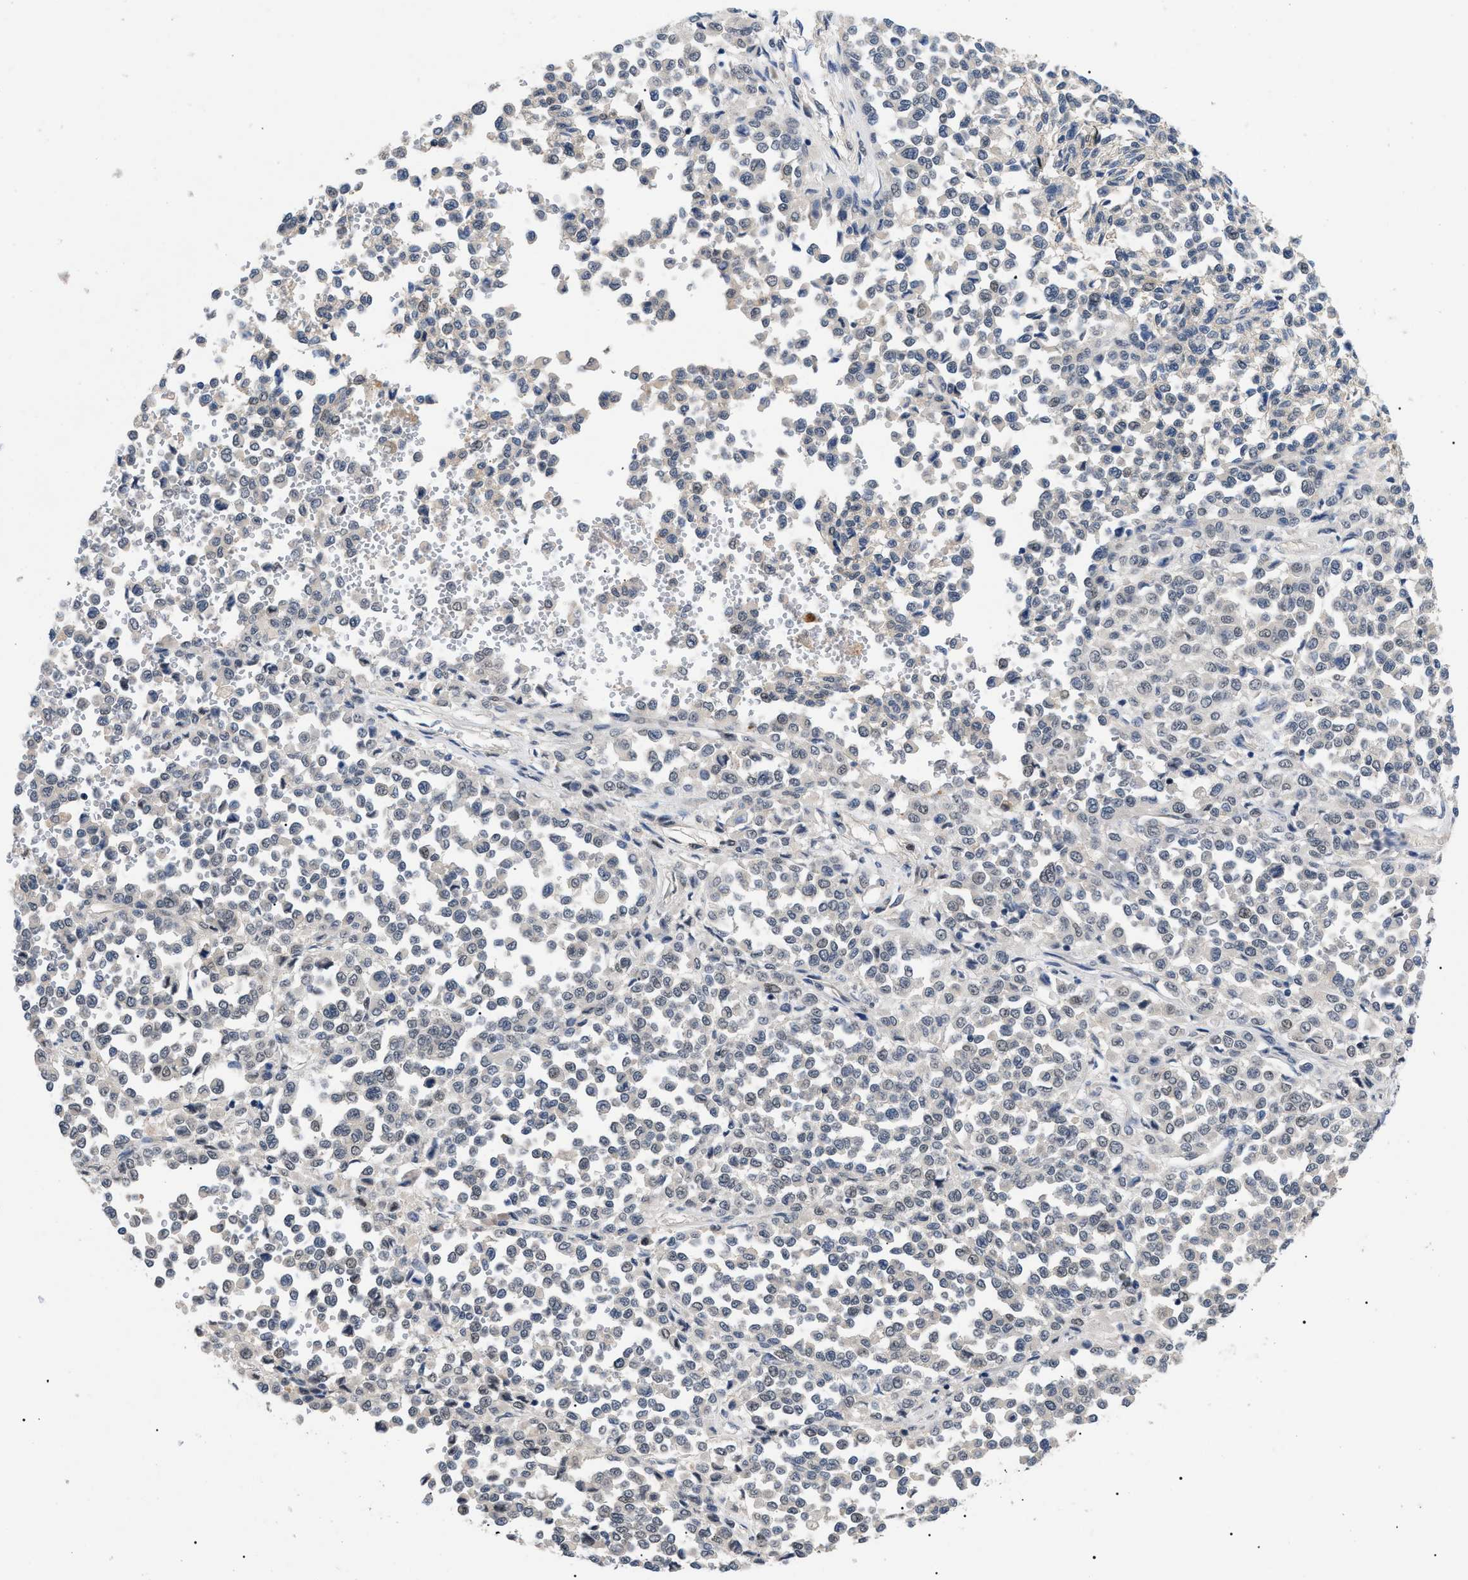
{"staining": {"intensity": "weak", "quantity": "<25%", "location": "cytoplasmic/membranous,nuclear"}, "tissue": "melanoma", "cell_type": "Tumor cells", "image_type": "cancer", "snomed": [{"axis": "morphology", "description": "Malignant melanoma, Metastatic site"}, {"axis": "topography", "description": "Pancreas"}], "caption": "Immunohistochemistry (IHC) of melanoma exhibits no expression in tumor cells. (DAB (3,3'-diaminobenzidine) immunohistochemistry (IHC) visualized using brightfield microscopy, high magnification).", "gene": "GARRE1", "patient": {"sex": "female", "age": 30}}